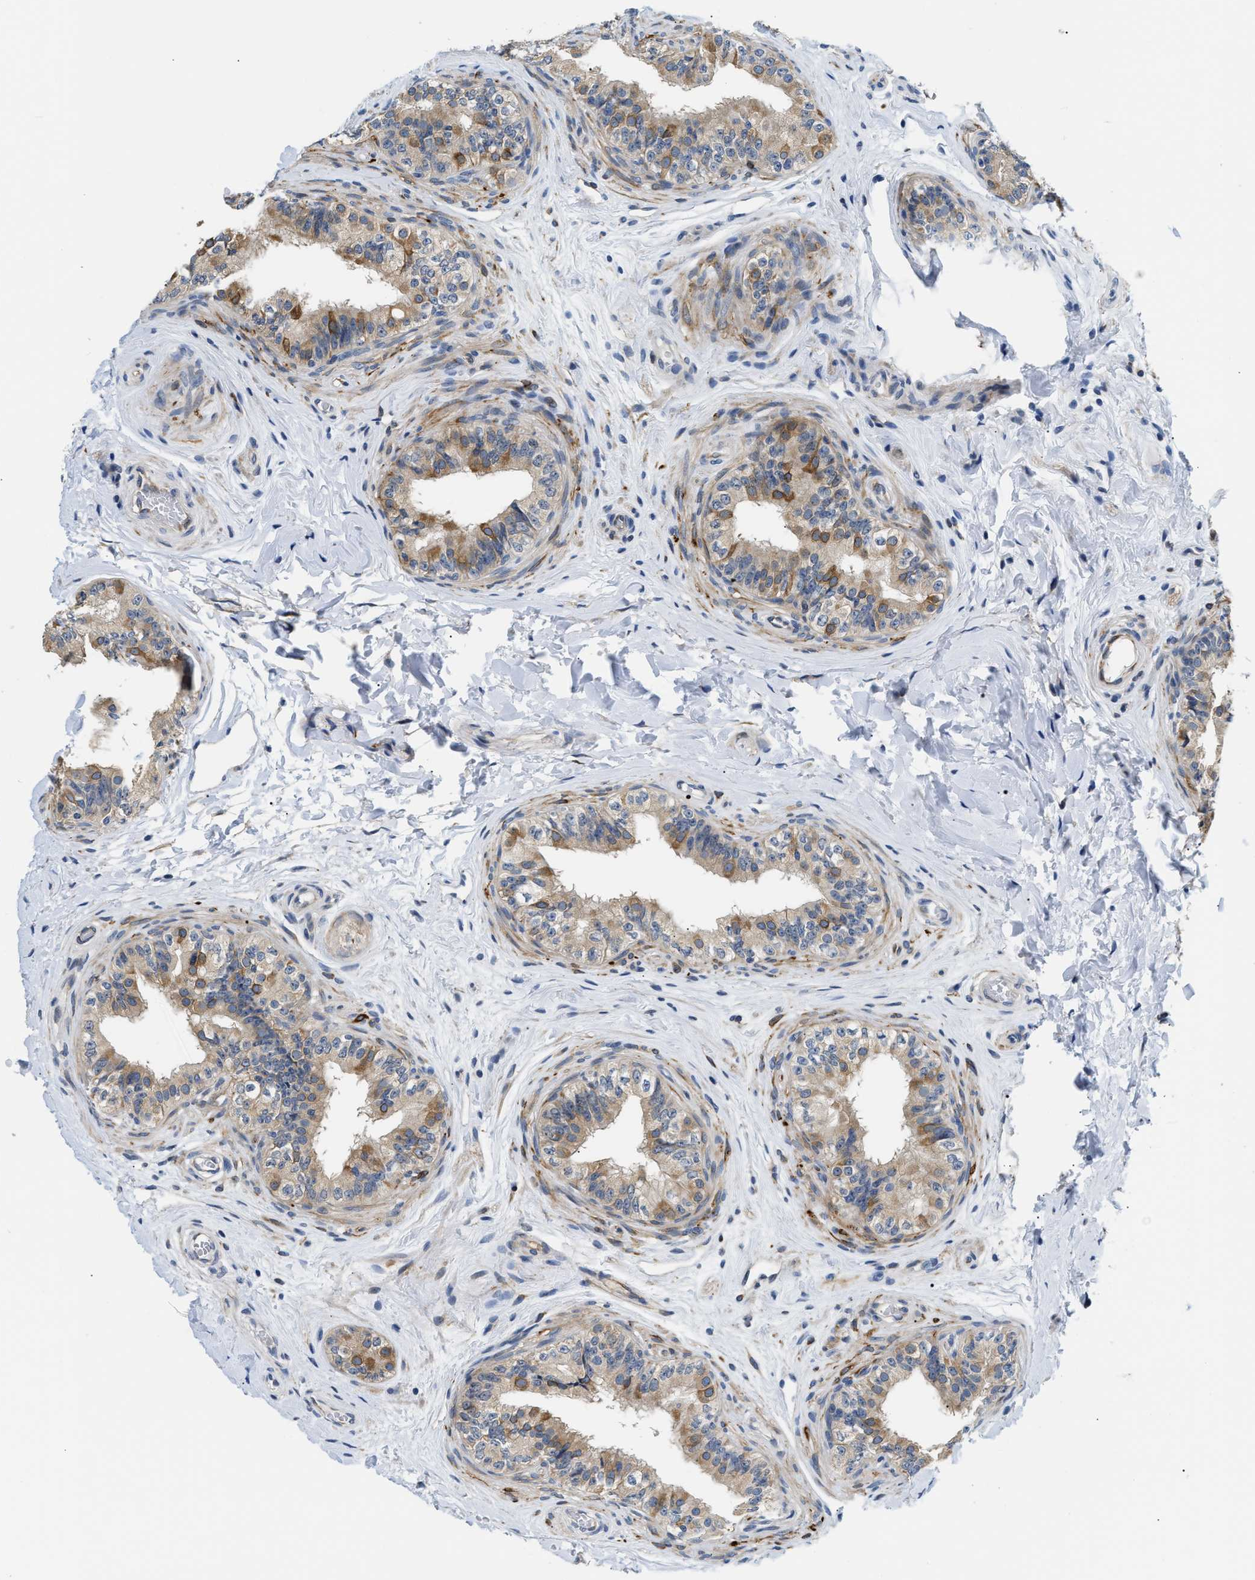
{"staining": {"intensity": "moderate", "quantity": "25%-75%", "location": "cytoplasmic/membranous"}, "tissue": "epididymis", "cell_type": "Glandular cells", "image_type": "normal", "snomed": [{"axis": "morphology", "description": "Normal tissue, NOS"}, {"axis": "topography", "description": "Testis"}, {"axis": "topography", "description": "Epididymis"}], "caption": "Immunohistochemistry (DAB) staining of benign epididymis demonstrates moderate cytoplasmic/membranous protein staining in approximately 25%-75% of glandular cells.", "gene": "CLGN", "patient": {"sex": "male", "age": 36}}